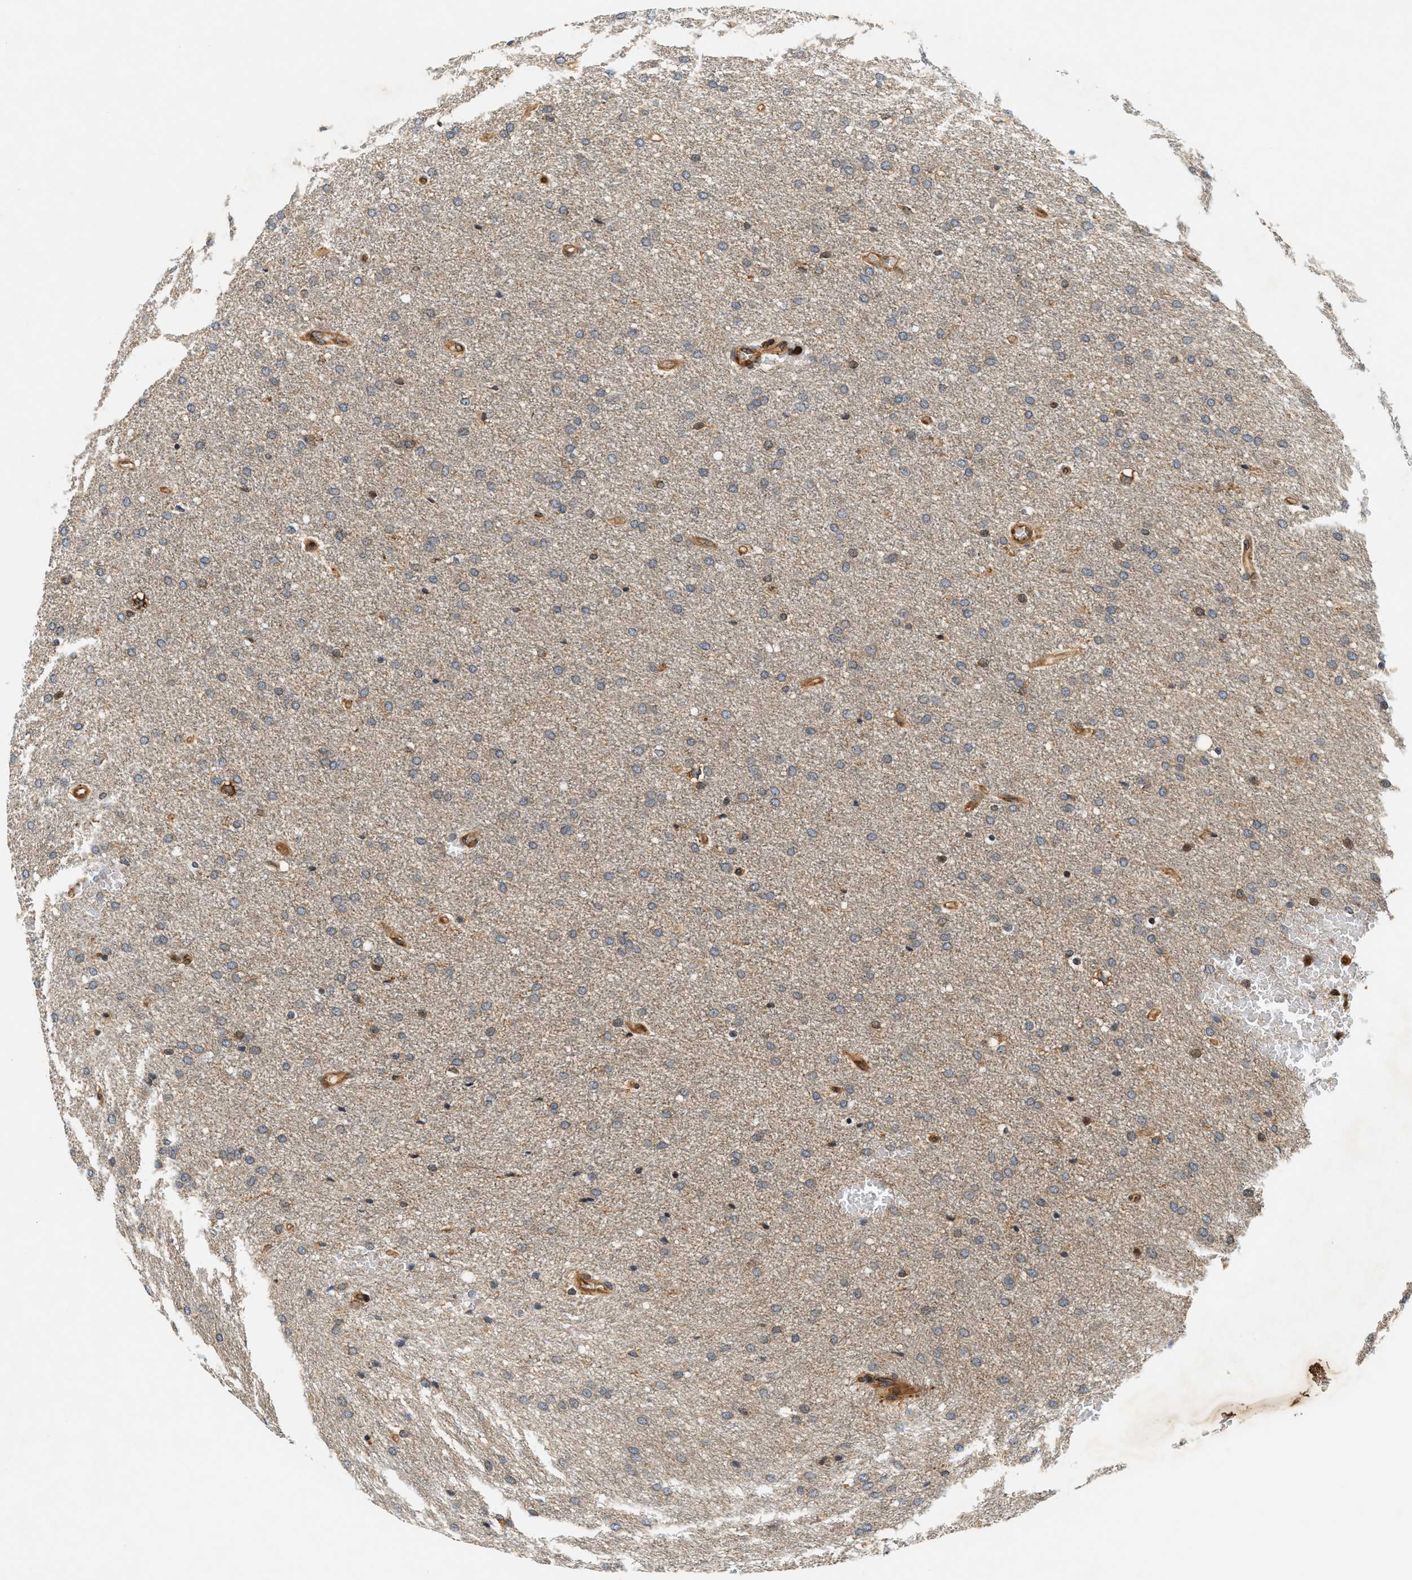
{"staining": {"intensity": "weak", "quantity": ">75%", "location": "cytoplasmic/membranous"}, "tissue": "glioma", "cell_type": "Tumor cells", "image_type": "cancer", "snomed": [{"axis": "morphology", "description": "Glioma, malignant, Low grade"}, {"axis": "topography", "description": "Brain"}], "caption": "DAB (3,3'-diaminobenzidine) immunohistochemical staining of malignant glioma (low-grade) demonstrates weak cytoplasmic/membranous protein staining in approximately >75% of tumor cells.", "gene": "SAMD9", "patient": {"sex": "female", "age": 37}}